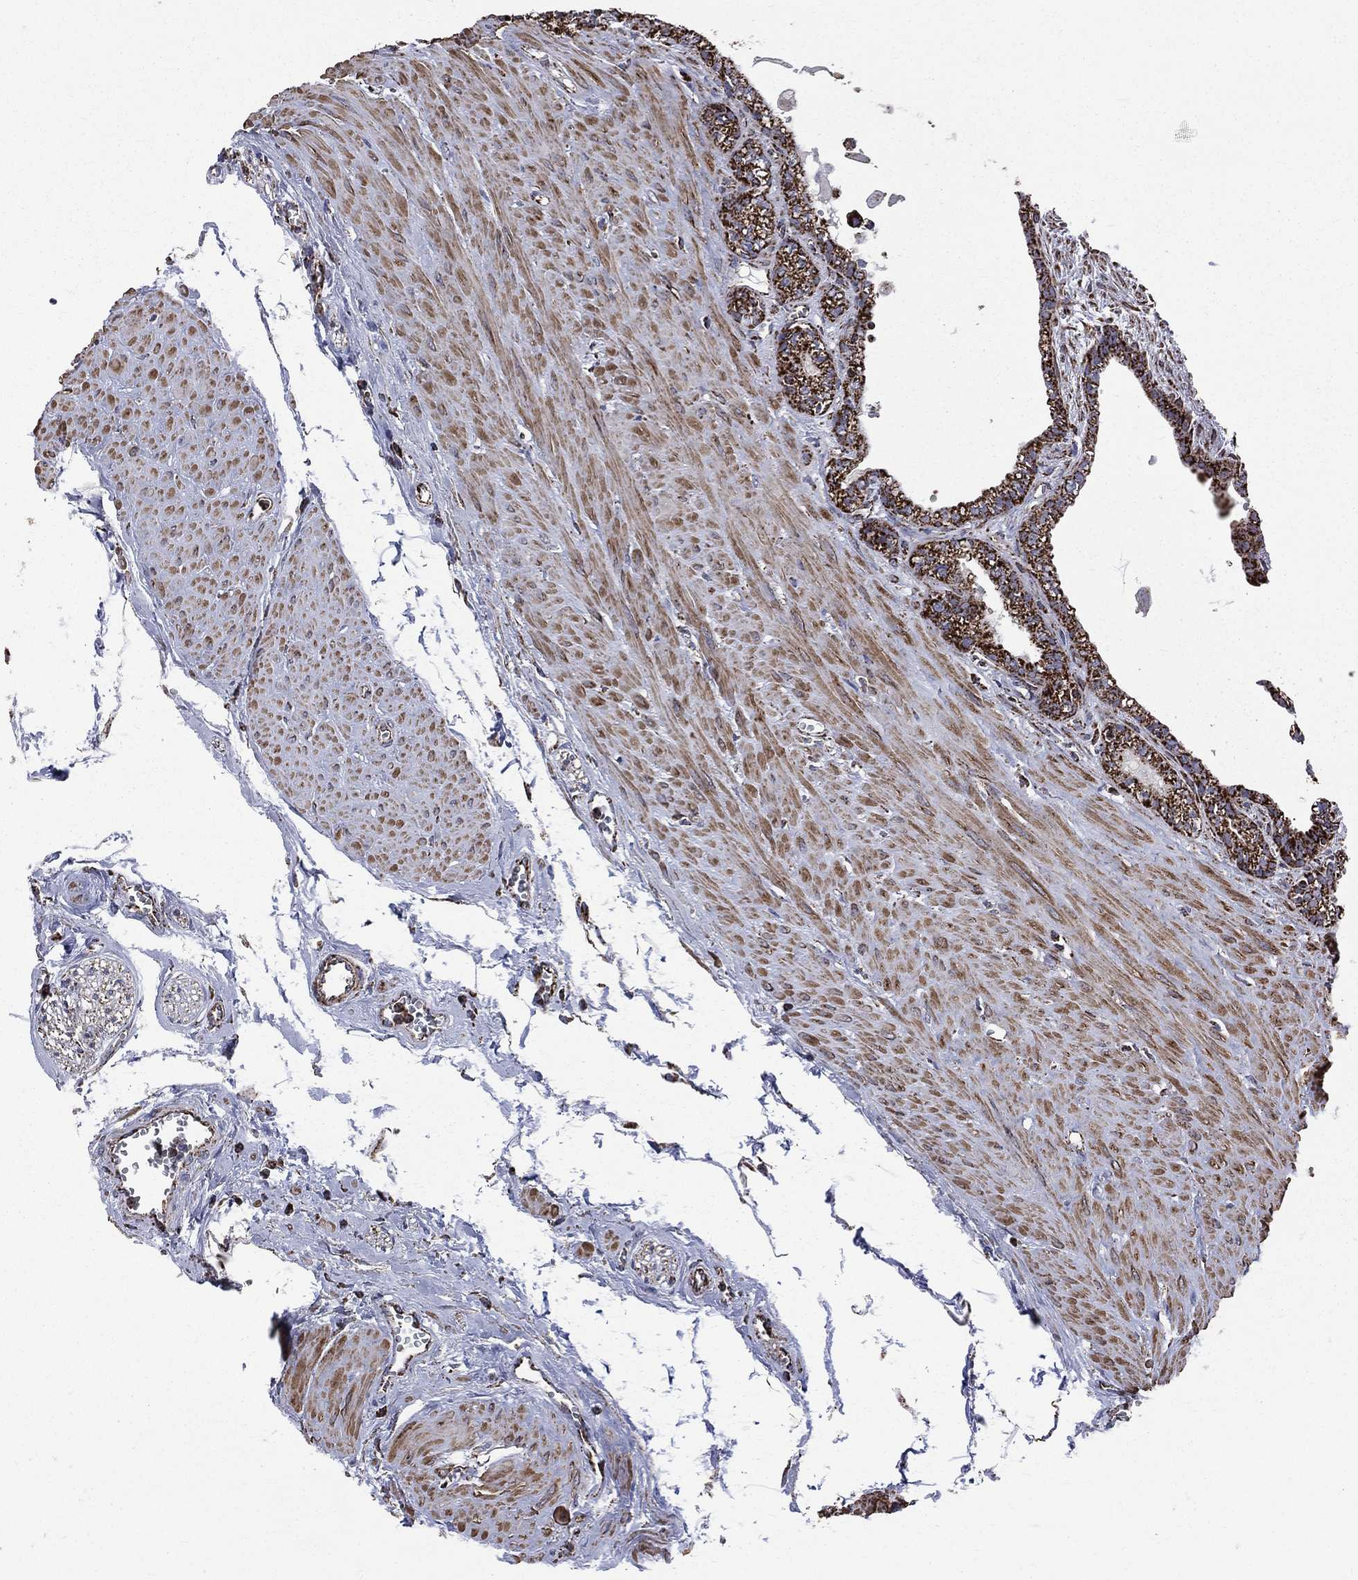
{"staining": {"intensity": "strong", "quantity": ">75%", "location": "cytoplasmic/membranous"}, "tissue": "seminal vesicle", "cell_type": "Glandular cells", "image_type": "normal", "snomed": [{"axis": "morphology", "description": "Normal tissue, NOS"}, {"axis": "morphology", "description": "Urothelial carcinoma, NOS"}, {"axis": "topography", "description": "Urinary bladder"}, {"axis": "topography", "description": "Seminal veicle"}], "caption": "Protein staining of normal seminal vesicle exhibits strong cytoplasmic/membranous expression in approximately >75% of glandular cells. Using DAB (3,3'-diaminobenzidine) (brown) and hematoxylin (blue) stains, captured at high magnification using brightfield microscopy.", "gene": "GOT2", "patient": {"sex": "male", "age": 76}}